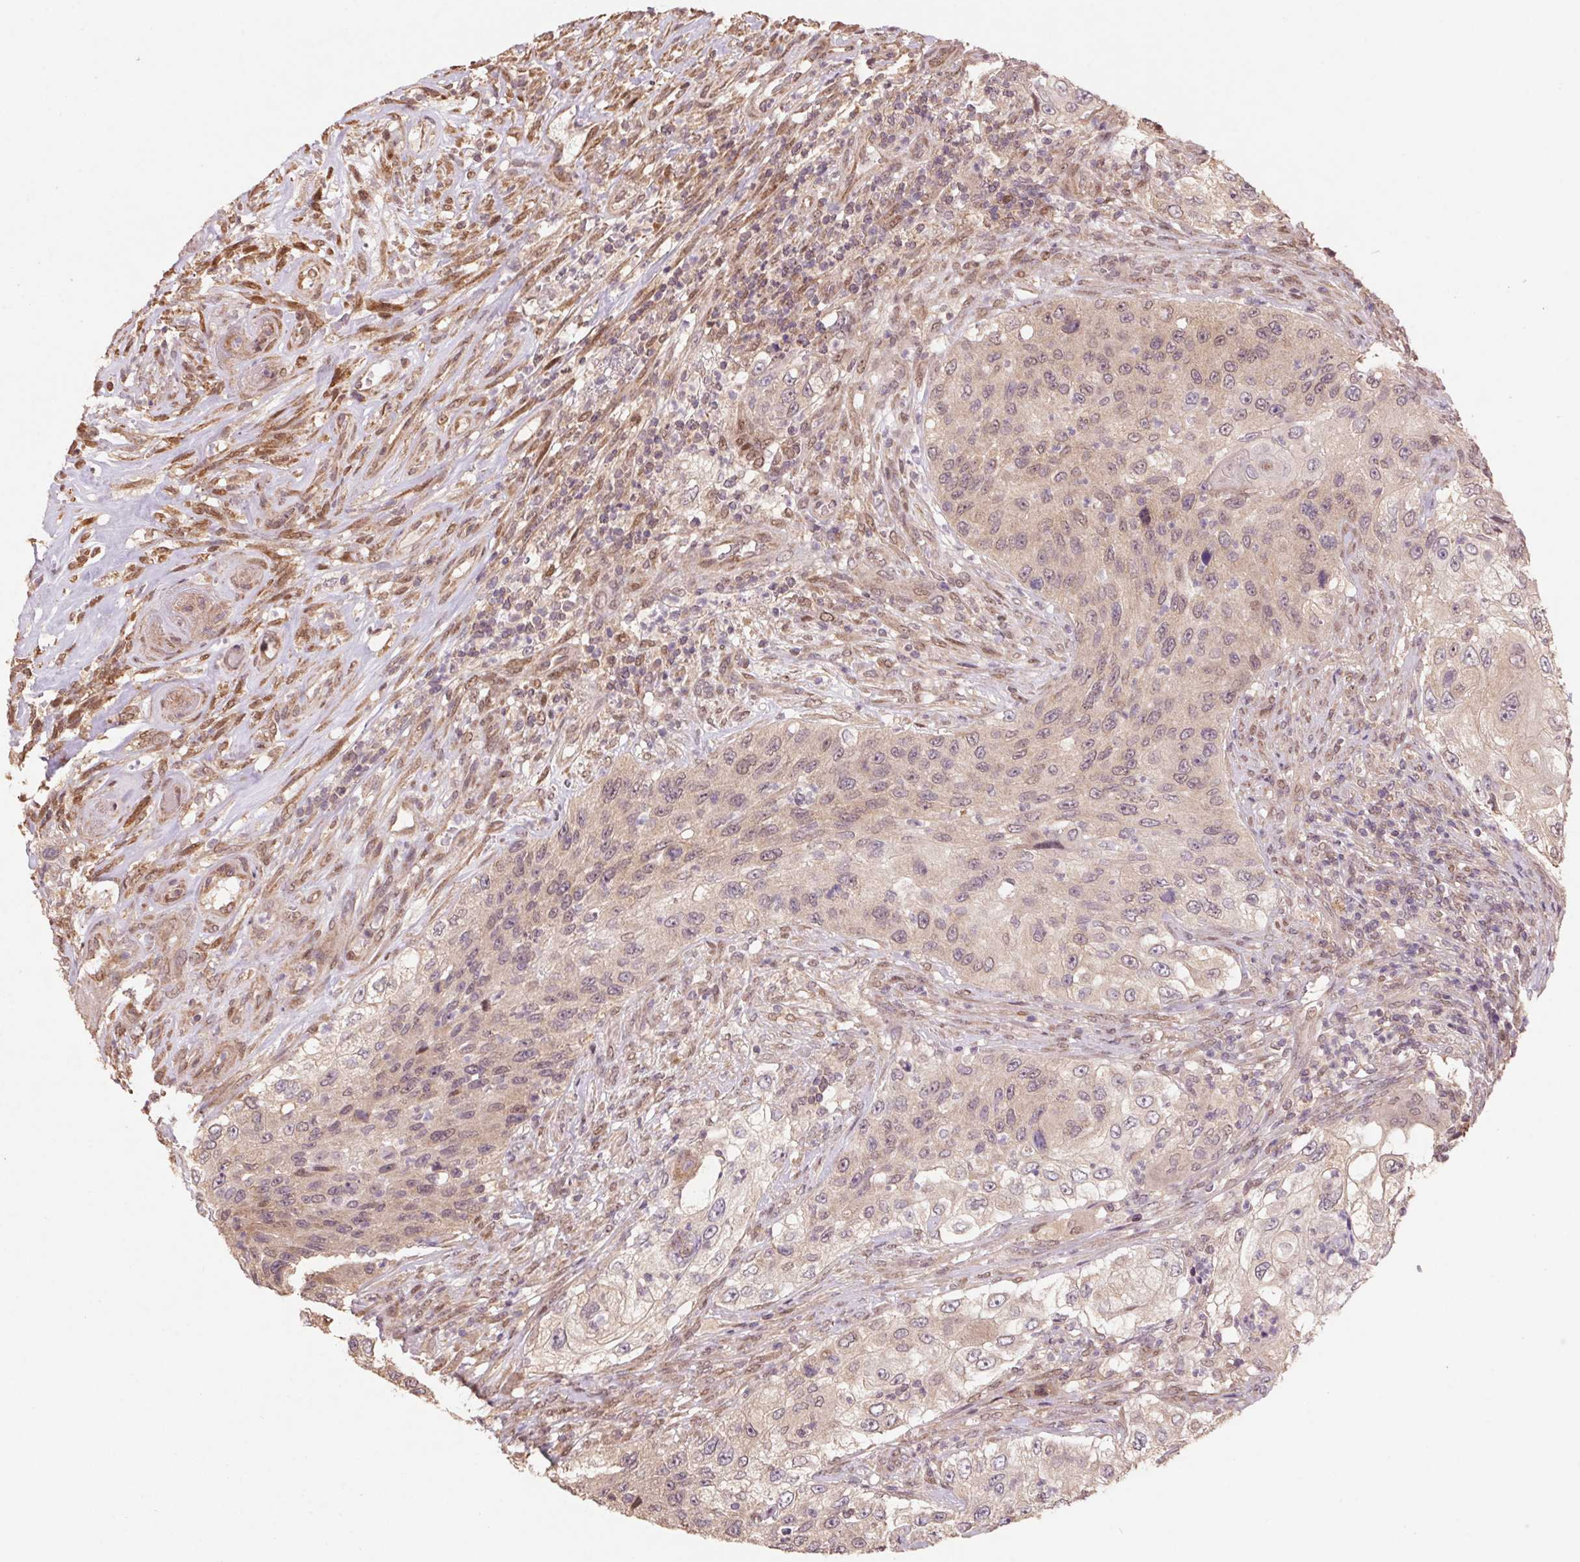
{"staining": {"intensity": "weak", "quantity": "25%-75%", "location": "cytoplasmic/membranous,nuclear"}, "tissue": "urothelial cancer", "cell_type": "Tumor cells", "image_type": "cancer", "snomed": [{"axis": "morphology", "description": "Urothelial carcinoma, High grade"}, {"axis": "topography", "description": "Urinary bladder"}], "caption": "Human urothelial cancer stained for a protein (brown) reveals weak cytoplasmic/membranous and nuclear positive positivity in approximately 25%-75% of tumor cells.", "gene": "CUTA", "patient": {"sex": "female", "age": 60}}